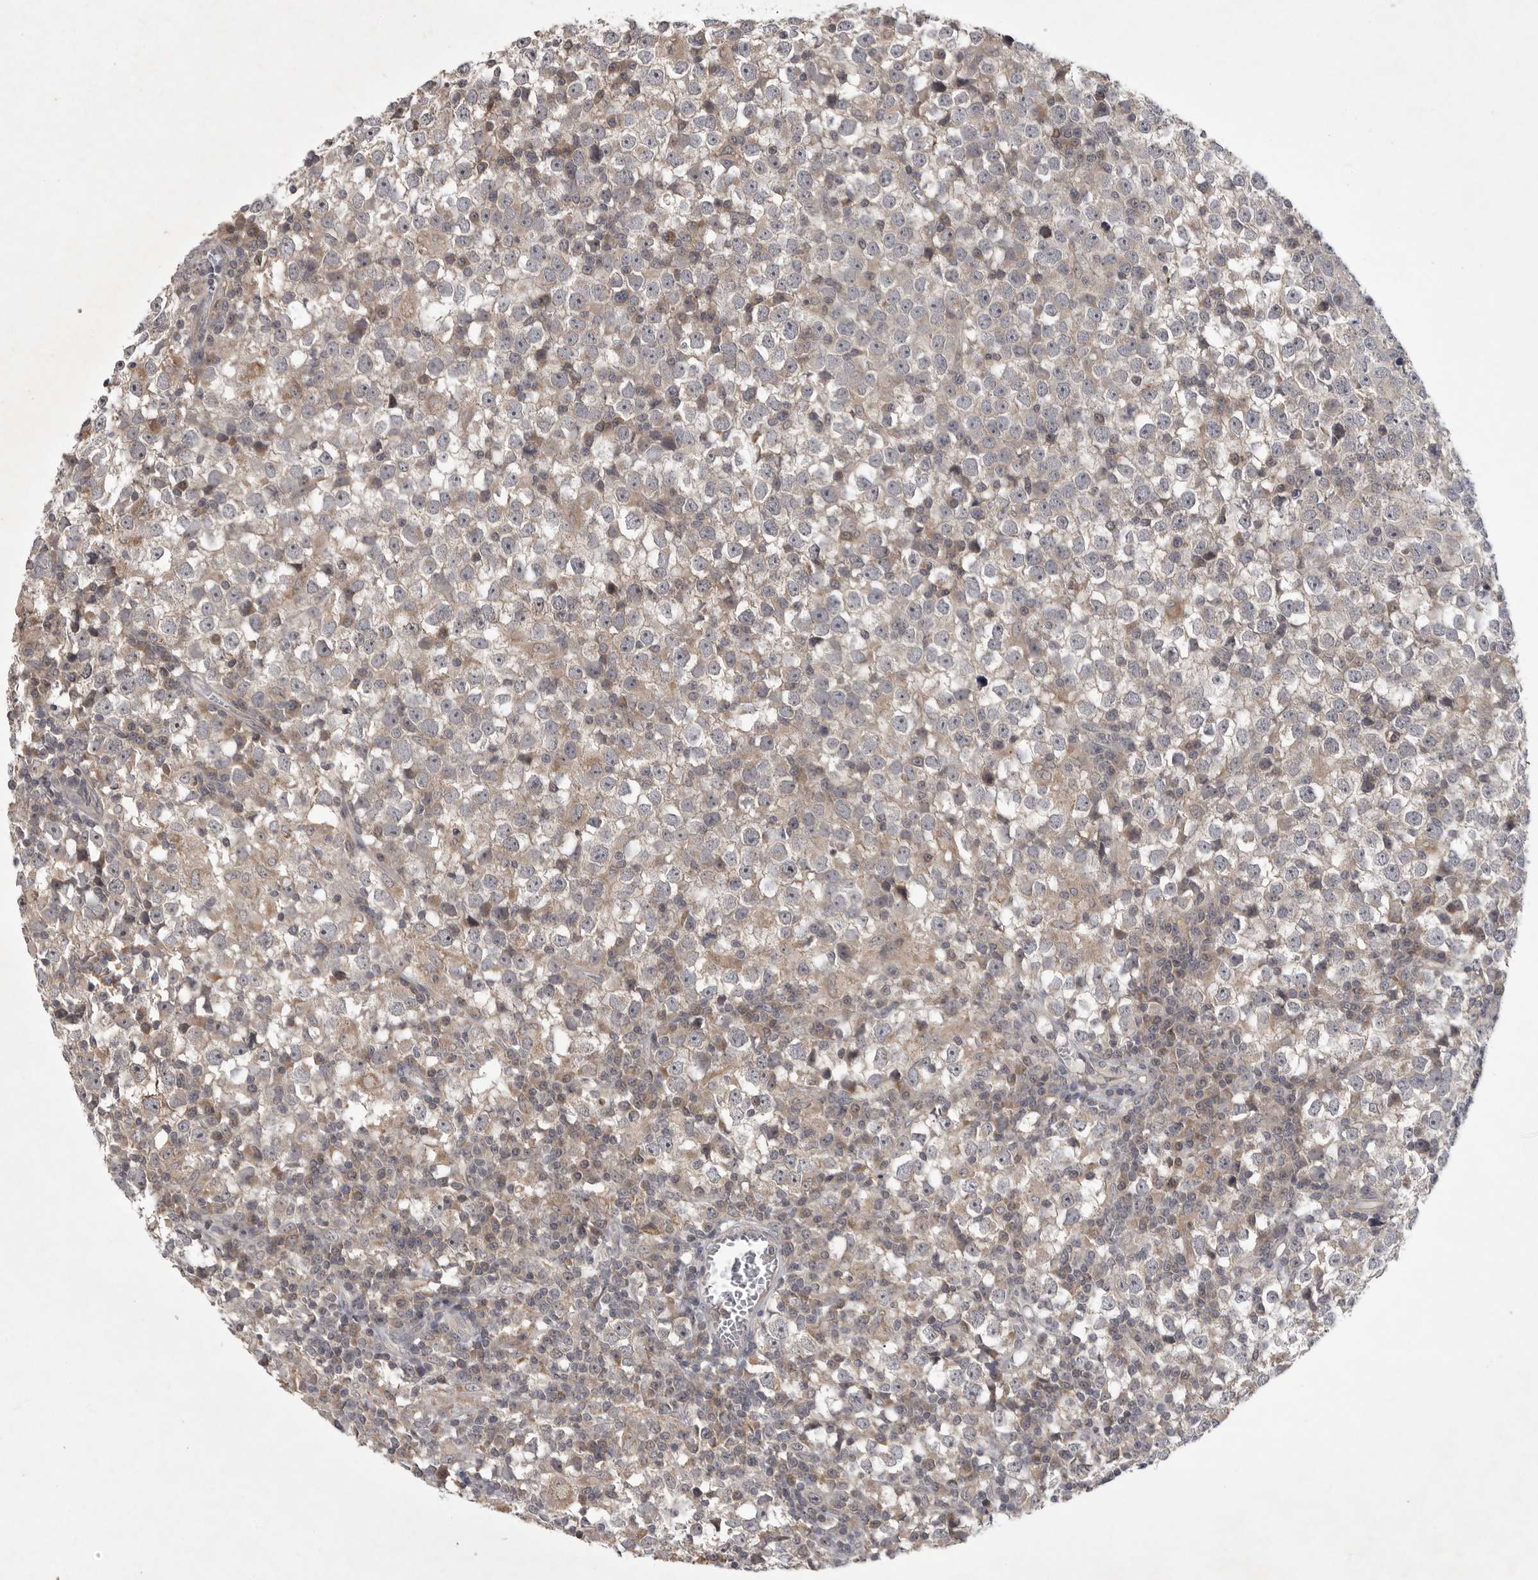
{"staining": {"intensity": "weak", "quantity": "25%-75%", "location": "cytoplasmic/membranous"}, "tissue": "testis cancer", "cell_type": "Tumor cells", "image_type": "cancer", "snomed": [{"axis": "morphology", "description": "Seminoma, NOS"}, {"axis": "topography", "description": "Testis"}], "caption": "Seminoma (testis) stained with IHC demonstrates weak cytoplasmic/membranous positivity in approximately 25%-75% of tumor cells.", "gene": "UBE3D", "patient": {"sex": "male", "age": 65}}